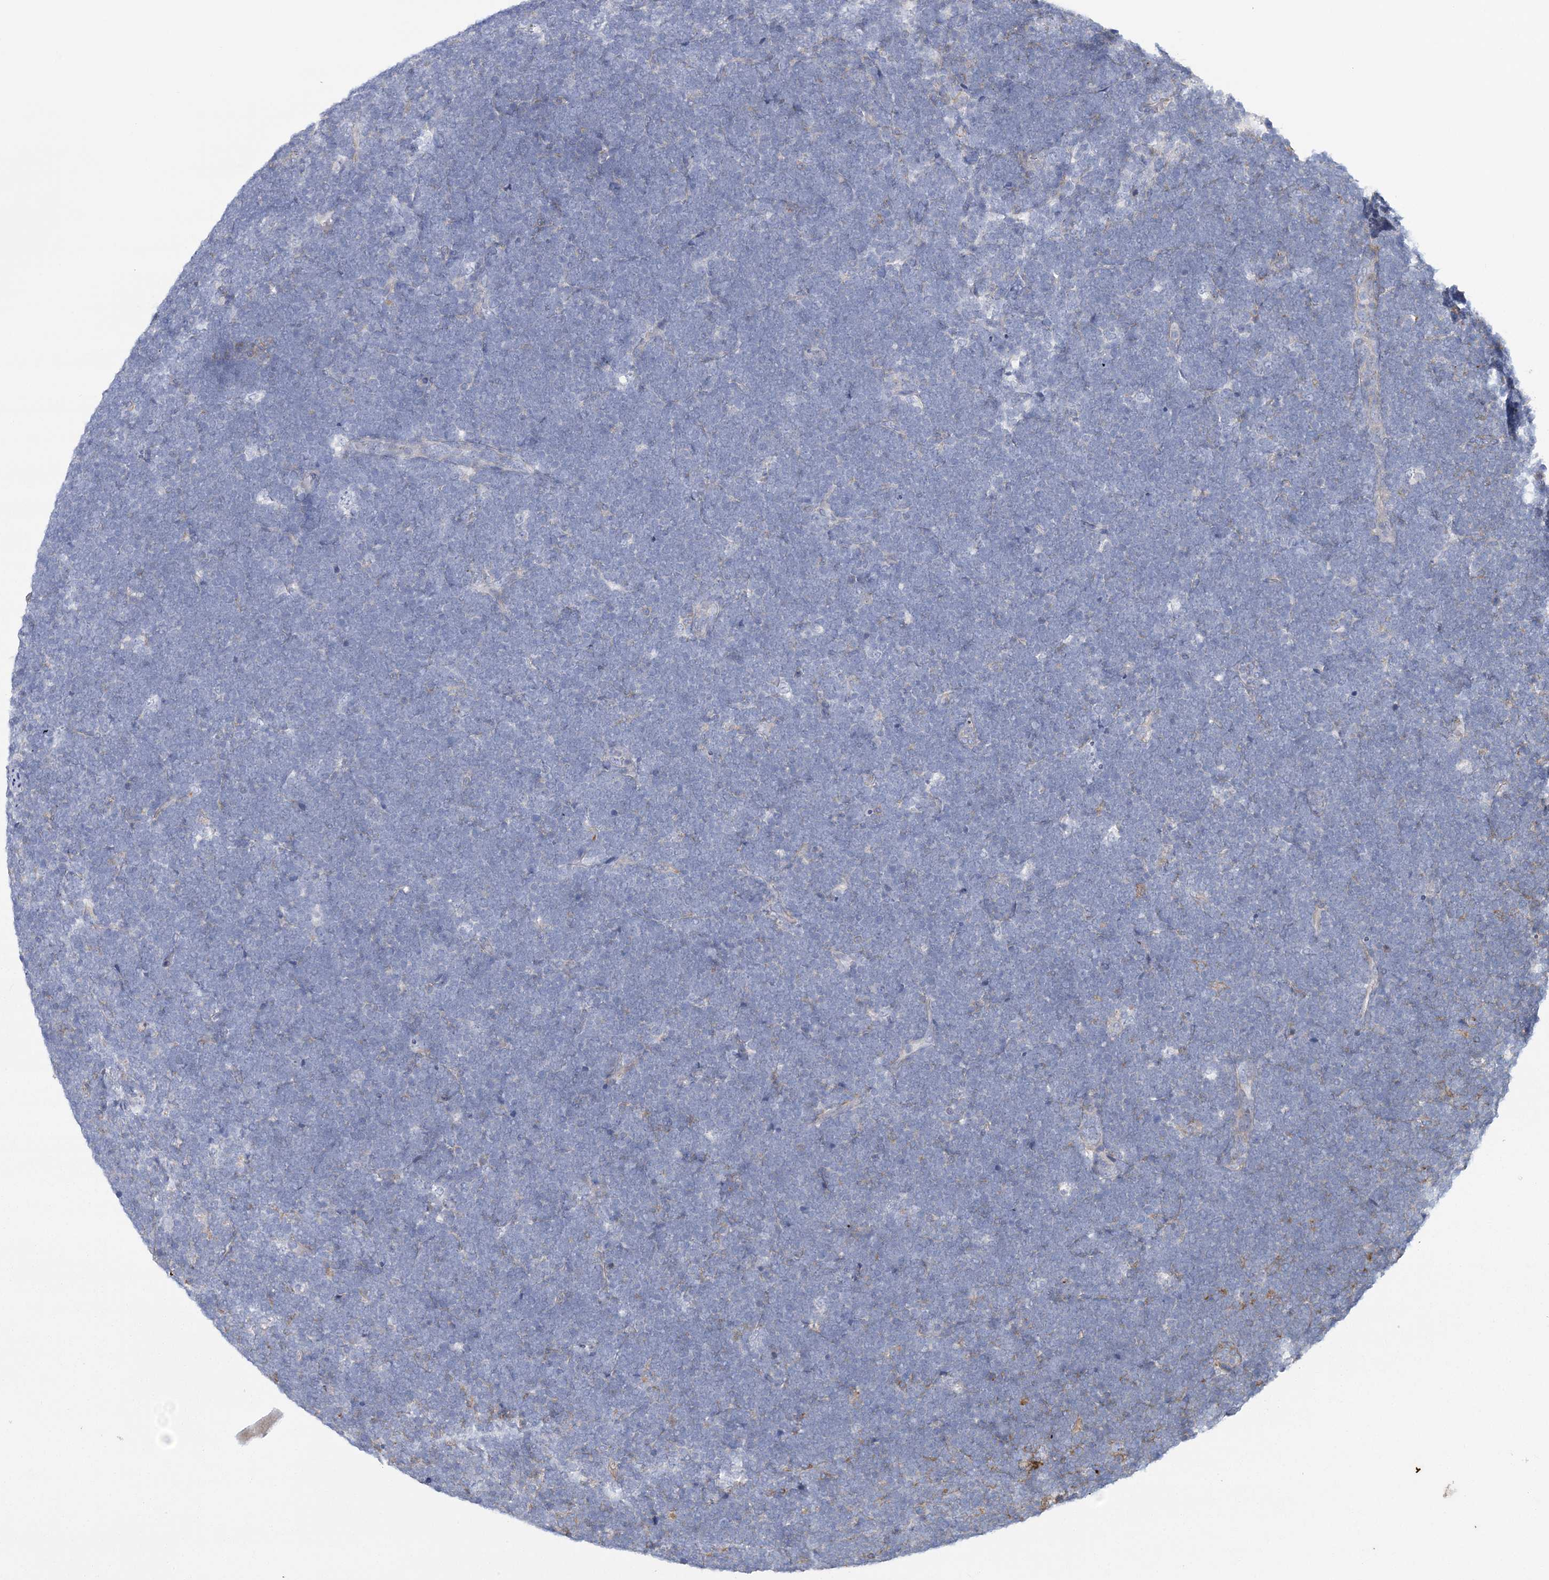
{"staining": {"intensity": "negative", "quantity": "none", "location": "none"}, "tissue": "lymphoma", "cell_type": "Tumor cells", "image_type": "cancer", "snomed": [{"axis": "morphology", "description": "Malignant lymphoma, non-Hodgkin's type, High grade"}, {"axis": "topography", "description": "Lymph node"}], "caption": "Lymphoma was stained to show a protein in brown. There is no significant expression in tumor cells.", "gene": "C11orf21", "patient": {"sex": "male", "age": 13}}